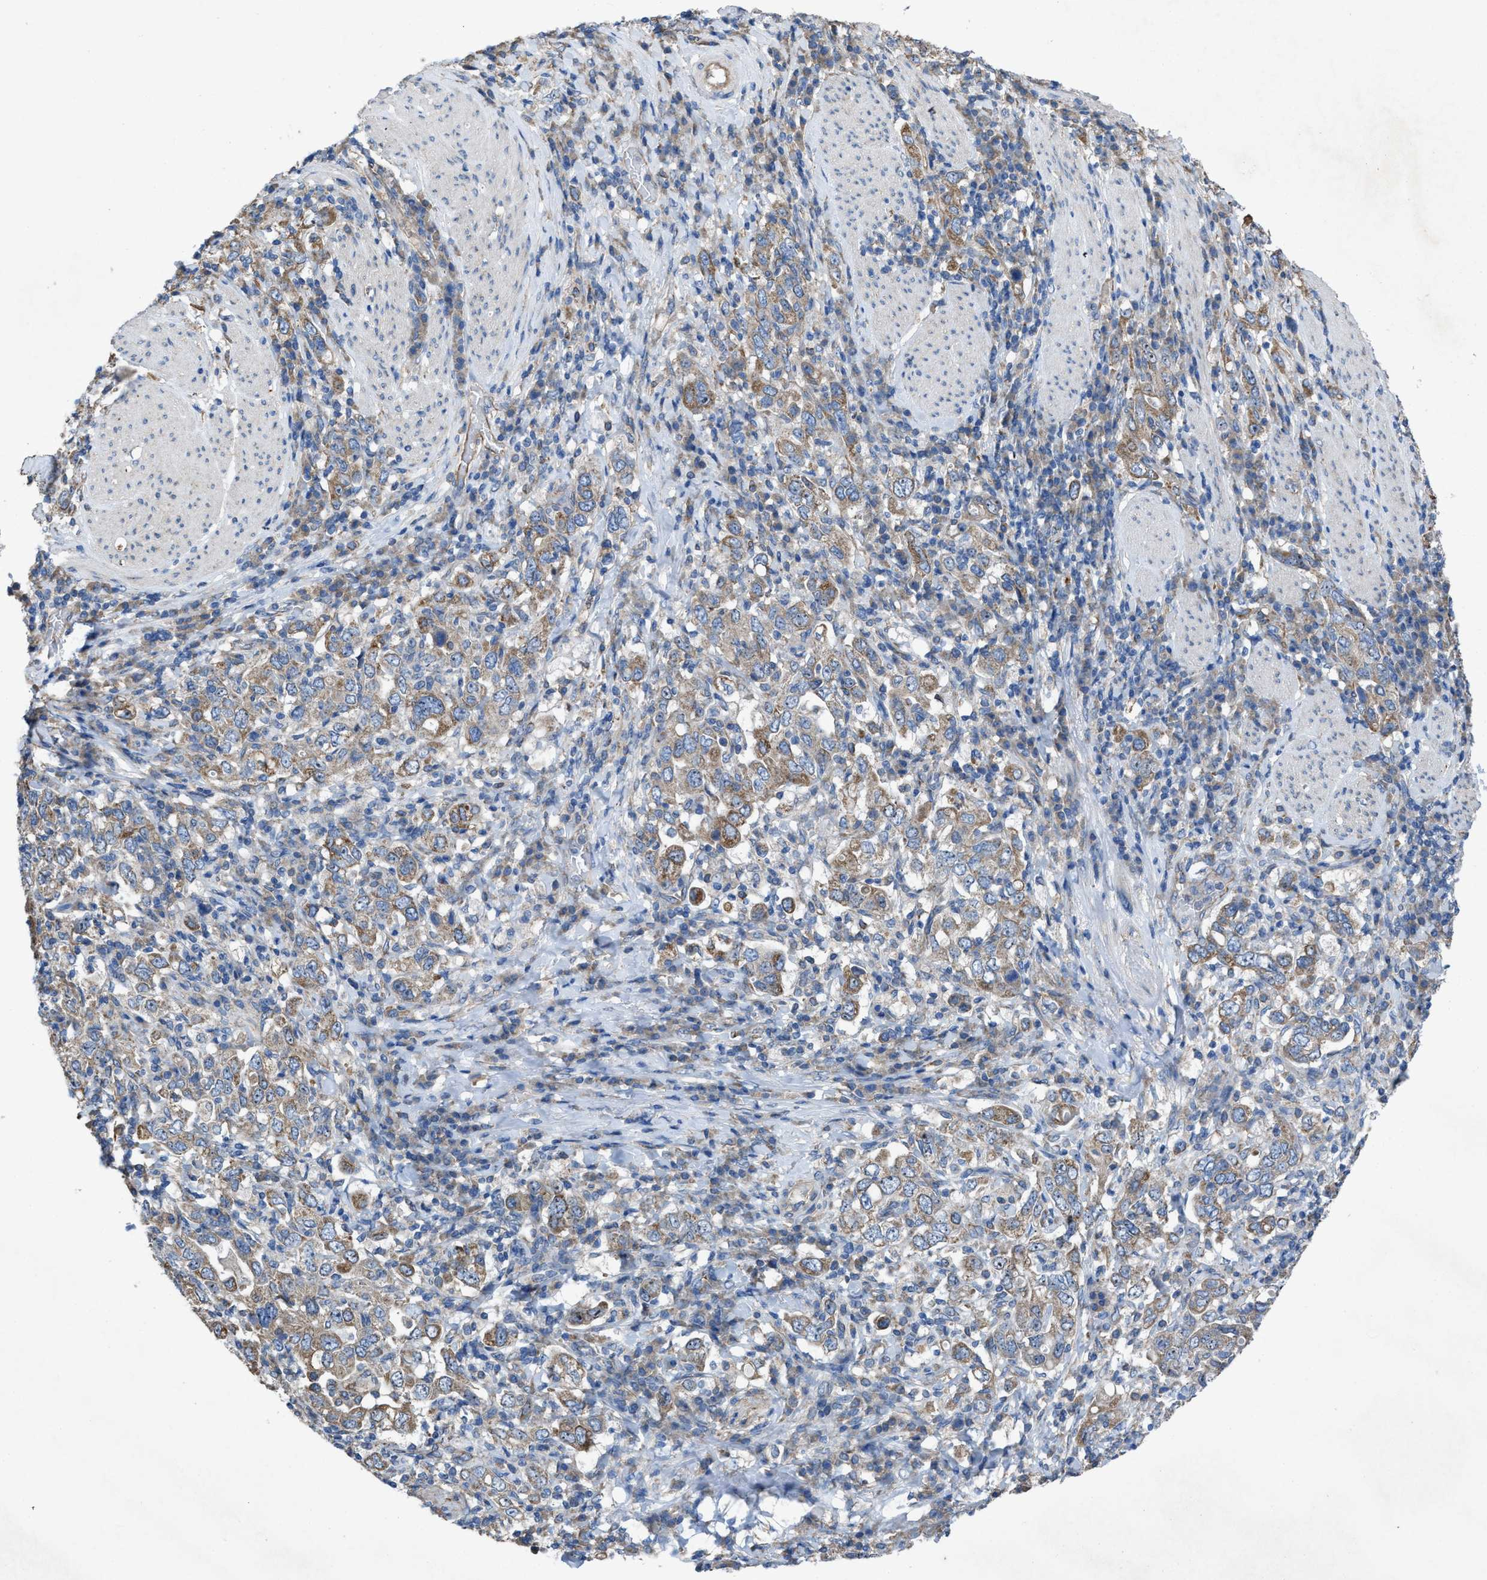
{"staining": {"intensity": "moderate", "quantity": ">75%", "location": "cytoplasmic/membranous"}, "tissue": "stomach cancer", "cell_type": "Tumor cells", "image_type": "cancer", "snomed": [{"axis": "morphology", "description": "Adenocarcinoma, NOS"}, {"axis": "topography", "description": "Stomach, upper"}], "caption": "An immunohistochemistry image of neoplastic tissue is shown. Protein staining in brown shows moderate cytoplasmic/membranous positivity in stomach cancer within tumor cells. (brown staining indicates protein expression, while blue staining denotes nuclei).", "gene": "DOLPP1", "patient": {"sex": "male", "age": 62}}